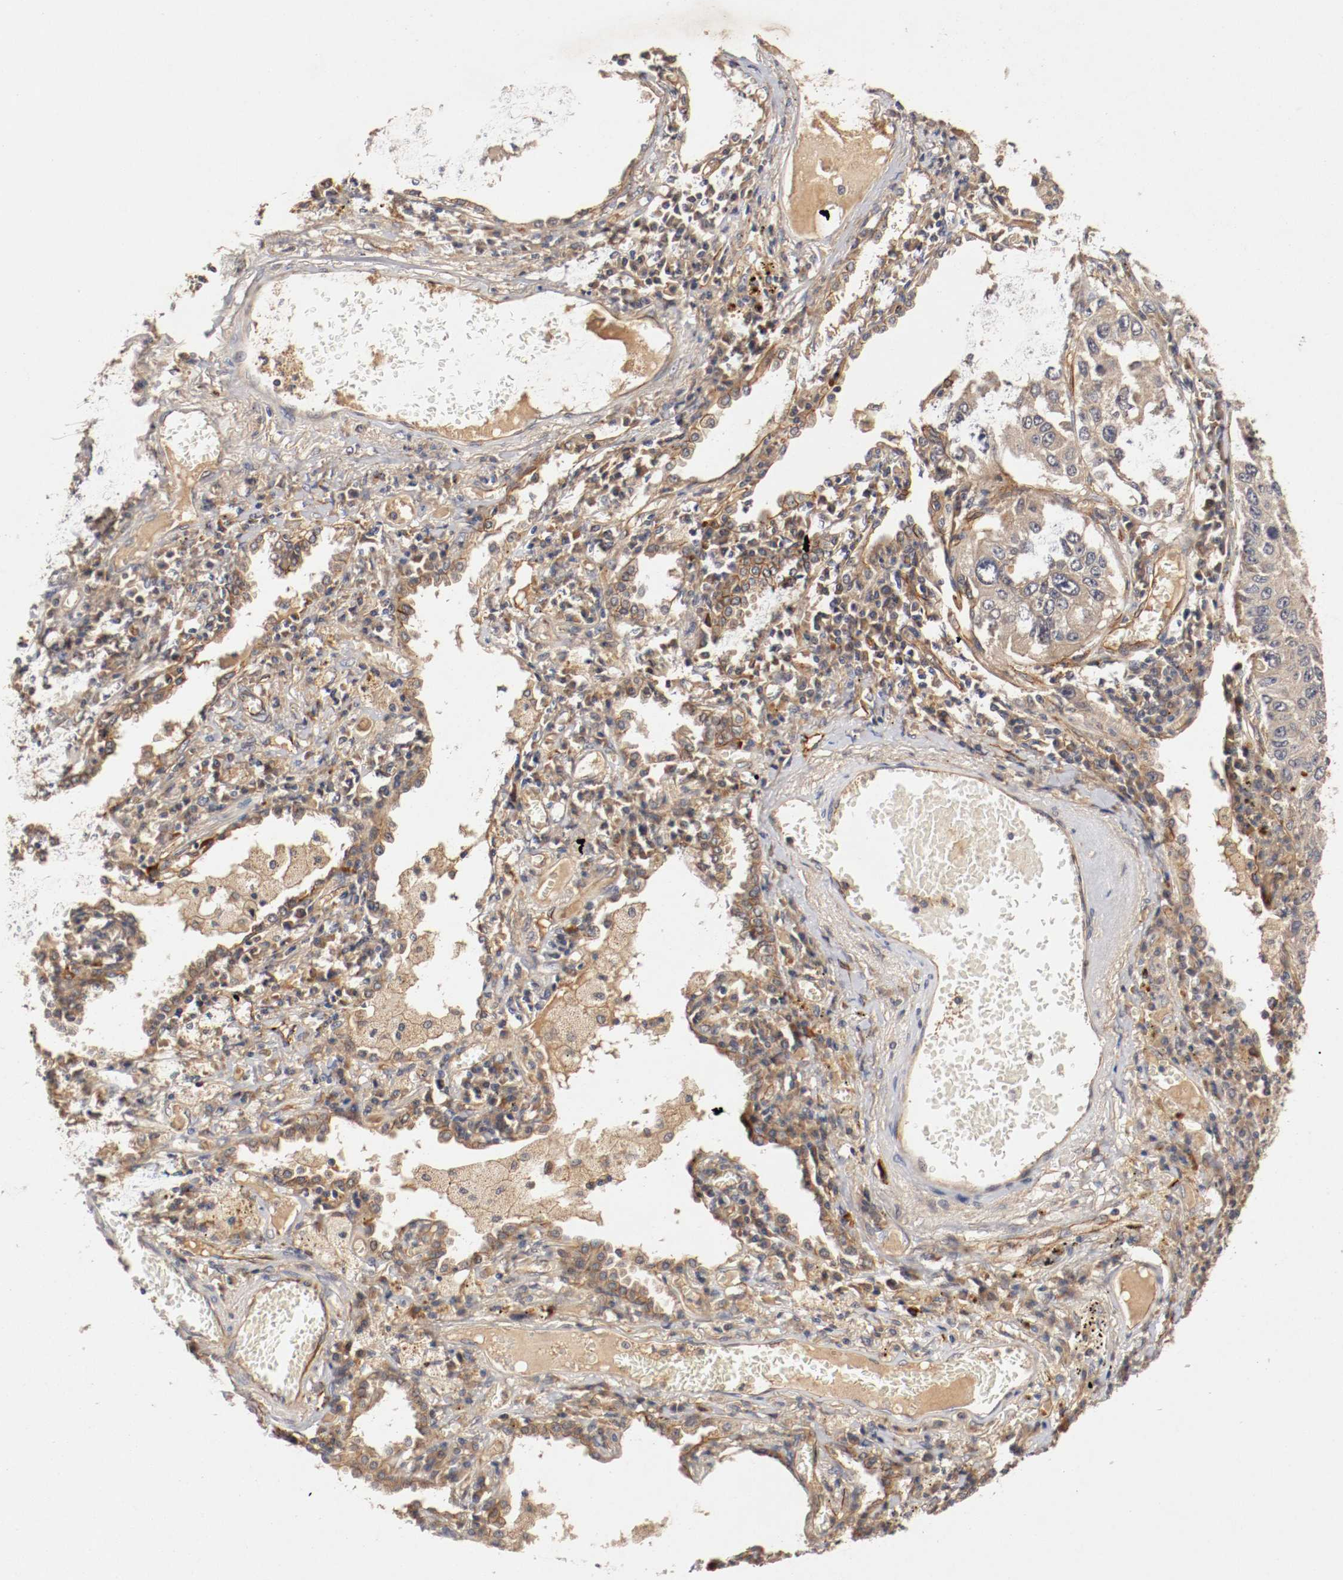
{"staining": {"intensity": "weak", "quantity": ">75%", "location": "cytoplasmic/membranous"}, "tissue": "lung cancer", "cell_type": "Tumor cells", "image_type": "cancer", "snomed": [{"axis": "morphology", "description": "Squamous cell carcinoma, NOS"}, {"axis": "topography", "description": "Lung"}], "caption": "The immunohistochemical stain labels weak cytoplasmic/membranous positivity in tumor cells of lung cancer tissue. Nuclei are stained in blue.", "gene": "TYK2", "patient": {"sex": "male", "age": 71}}